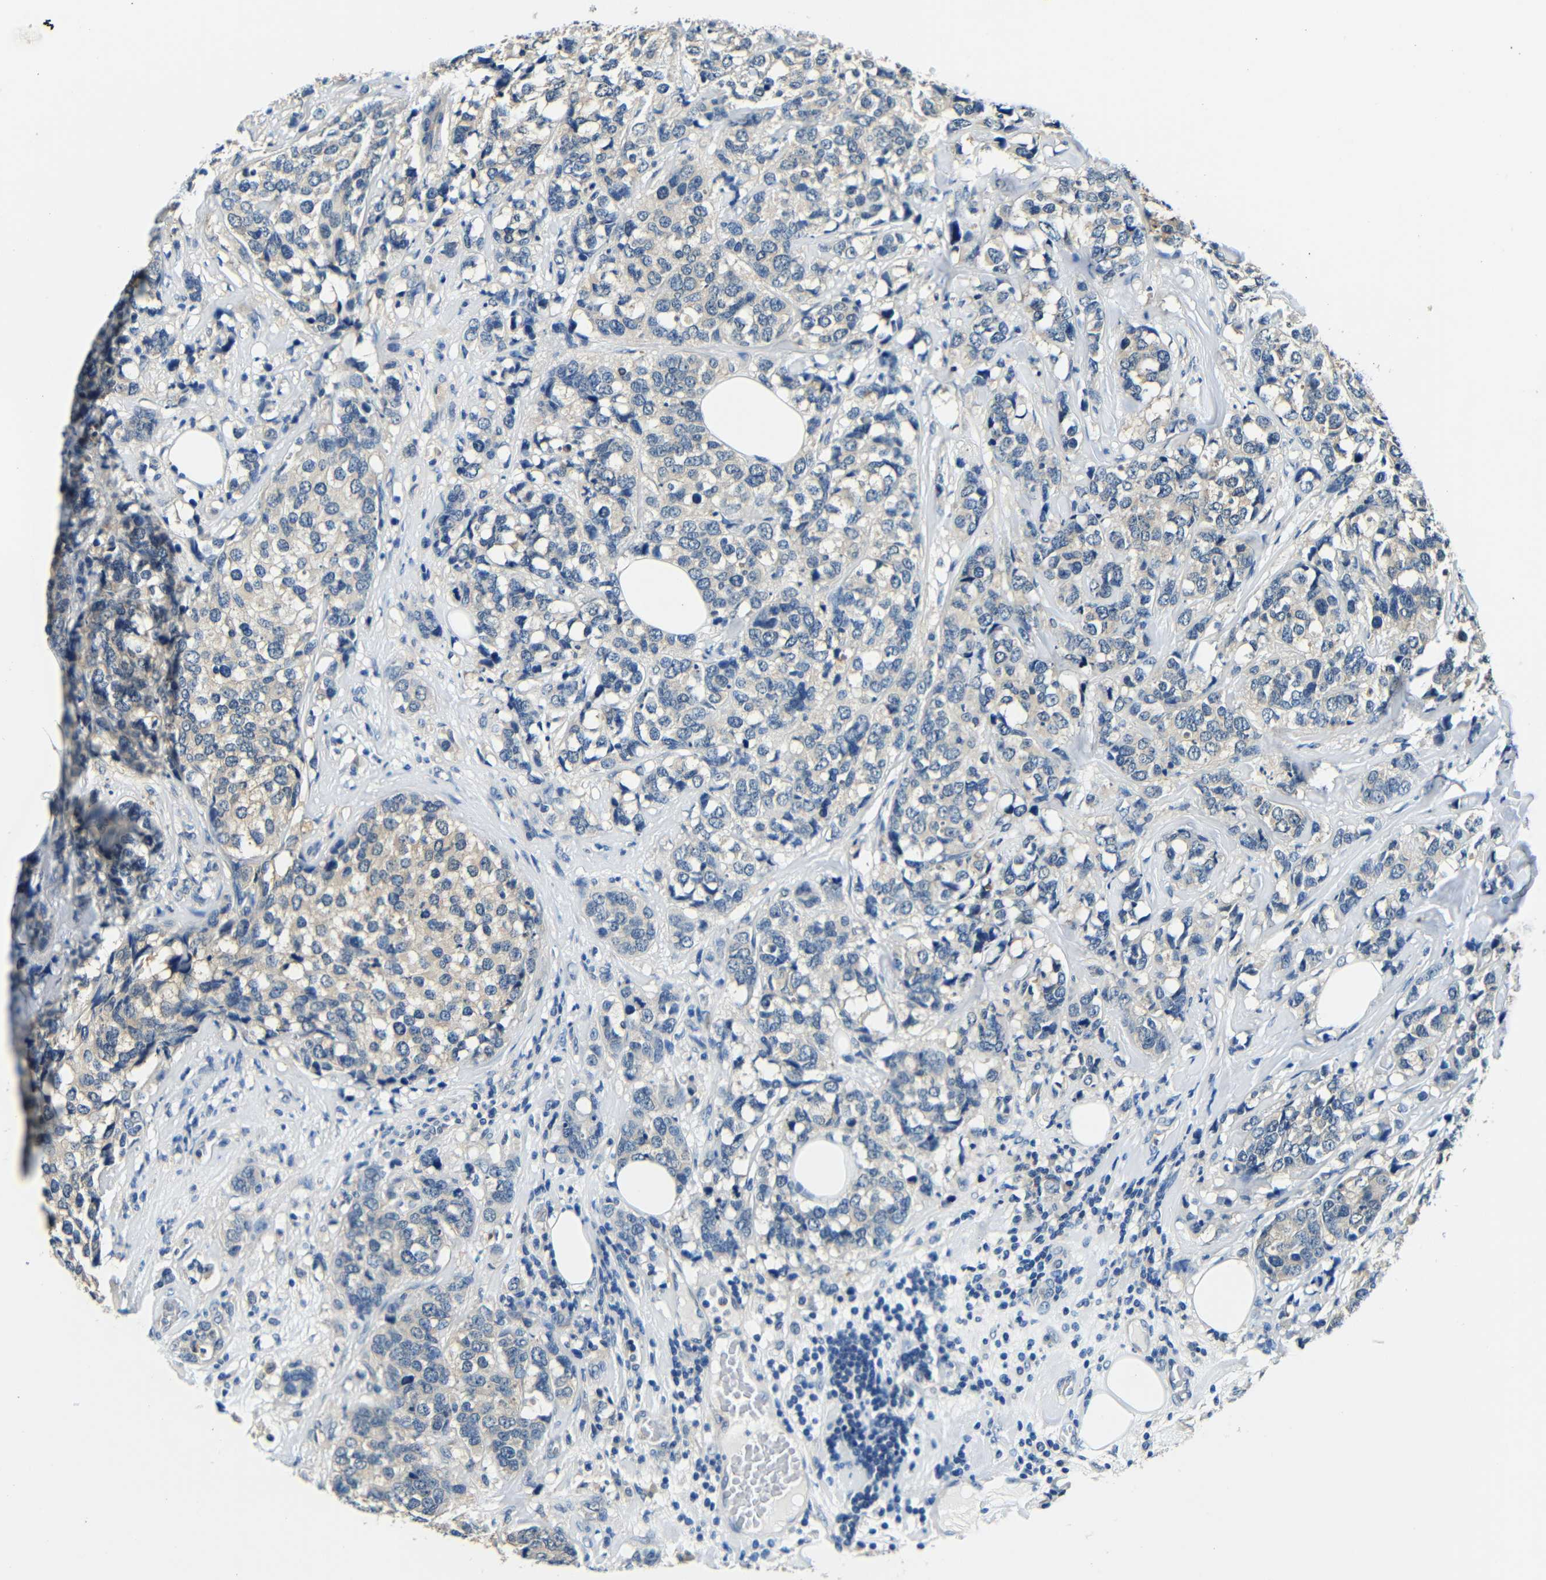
{"staining": {"intensity": "weak", "quantity": "<25%", "location": "cytoplasmic/membranous"}, "tissue": "breast cancer", "cell_type": "Tumor cells", "image_type": "cancer", "snomed": [{"axis": "morphology", "description": "Lobular carcinoma"}, {"axis": "topography", "description": "Breast"}], "caption": "Immunohistochemistry micrograph of breast lobular carcinoma stained for a protein (brown), which displays no expression in tumor cells.", "gene": "ADAP1", "patient": {"sex": "female", "age": 59}}